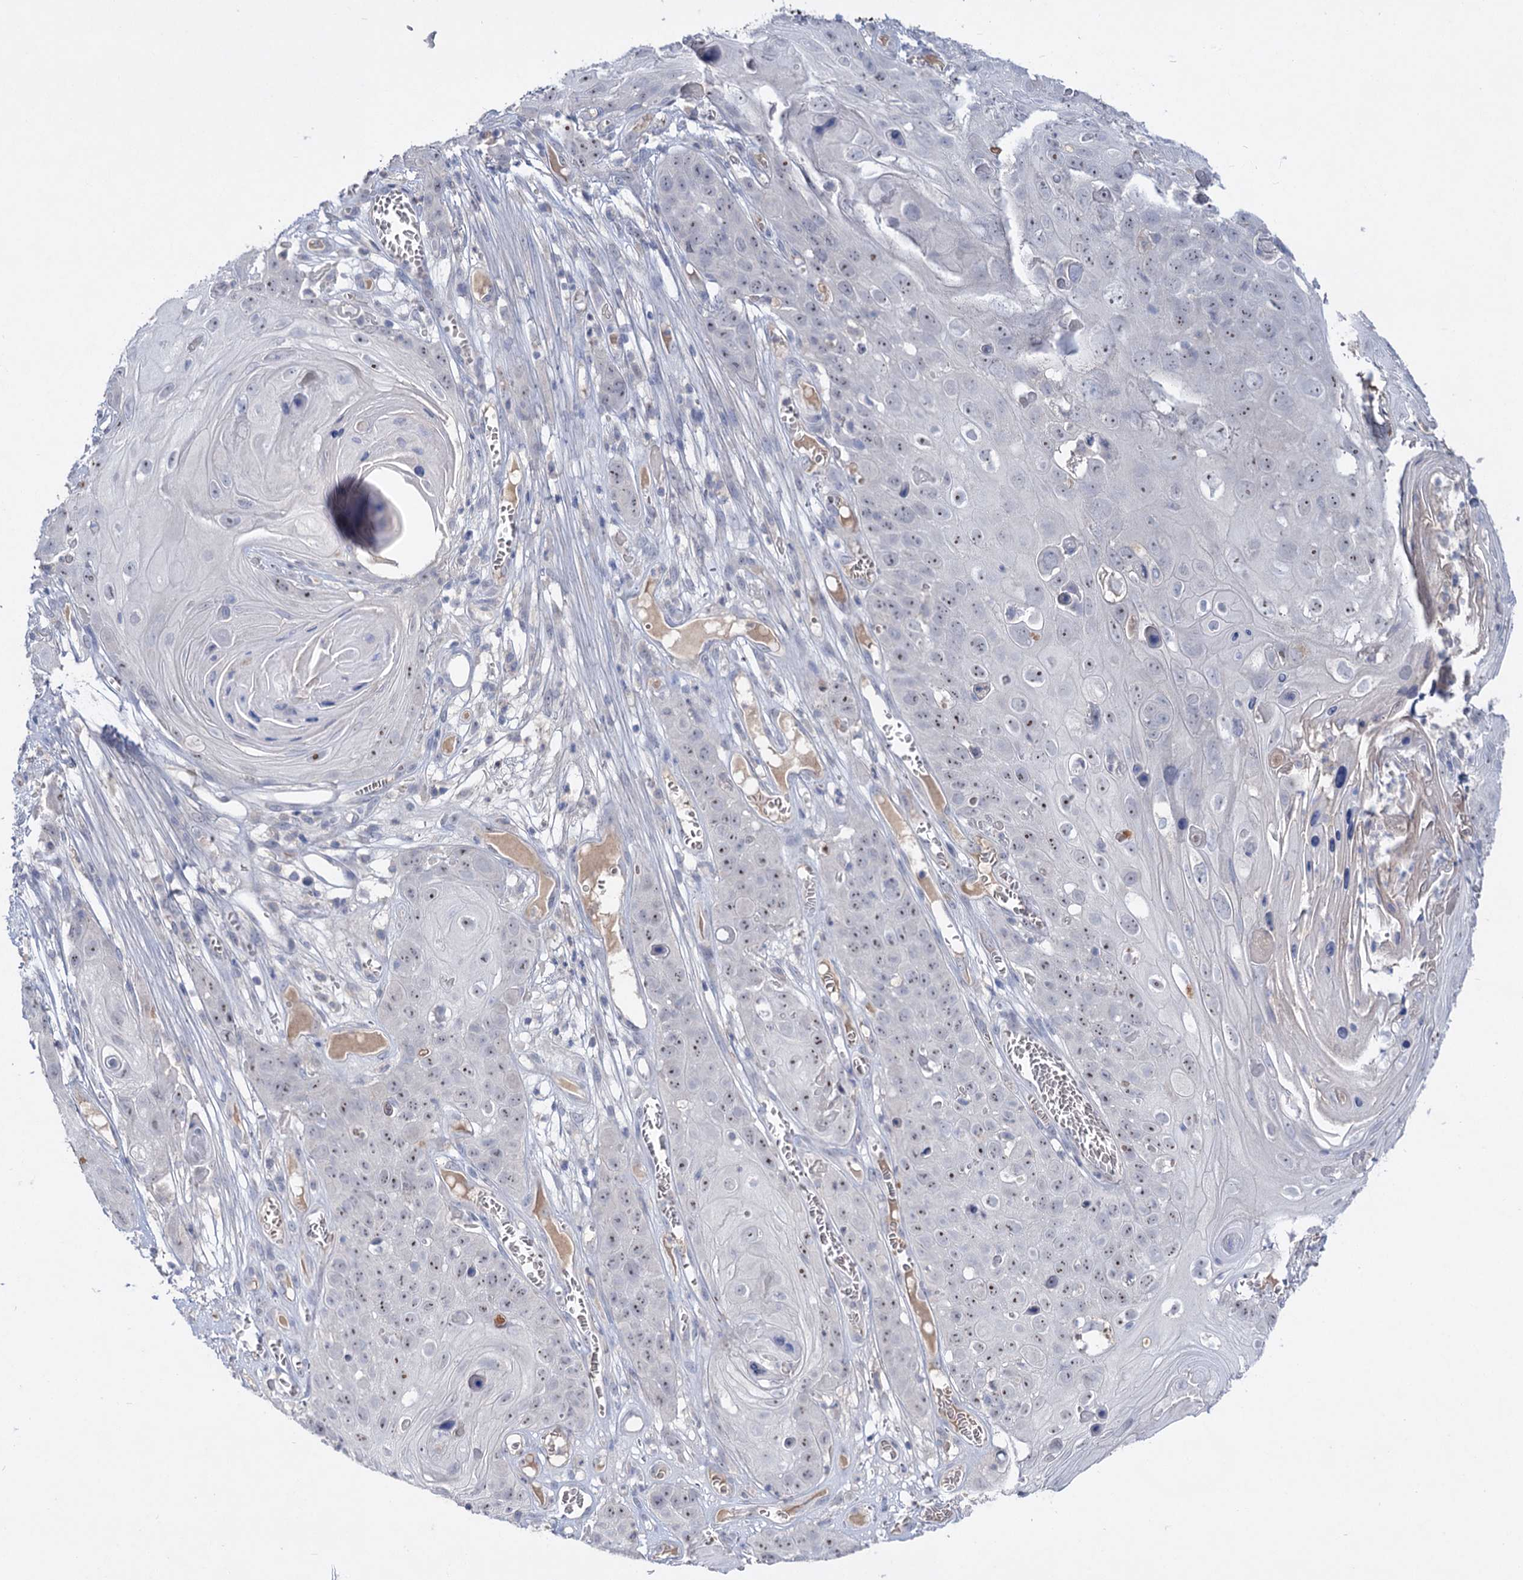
{"staining": {"intensity": "weak", "quantity": "25%-75%", "location": "nuclear"}, "tissue": "skin cancer", "cell_type": "Tumor cells", "image_type": "cancer", "snomed": [{"axis": "morphology", "description": "Squamous cell carcinoma, NOS"}, {"axis": "topography", "description": "Skin"}], "caption": "Weak nuclear staining is identified in about 25%-75% of tumor cells in skin squamous cell carcinoma.", "gene": "ATP4A", "patient": {"sex": "male", "age": 55}}